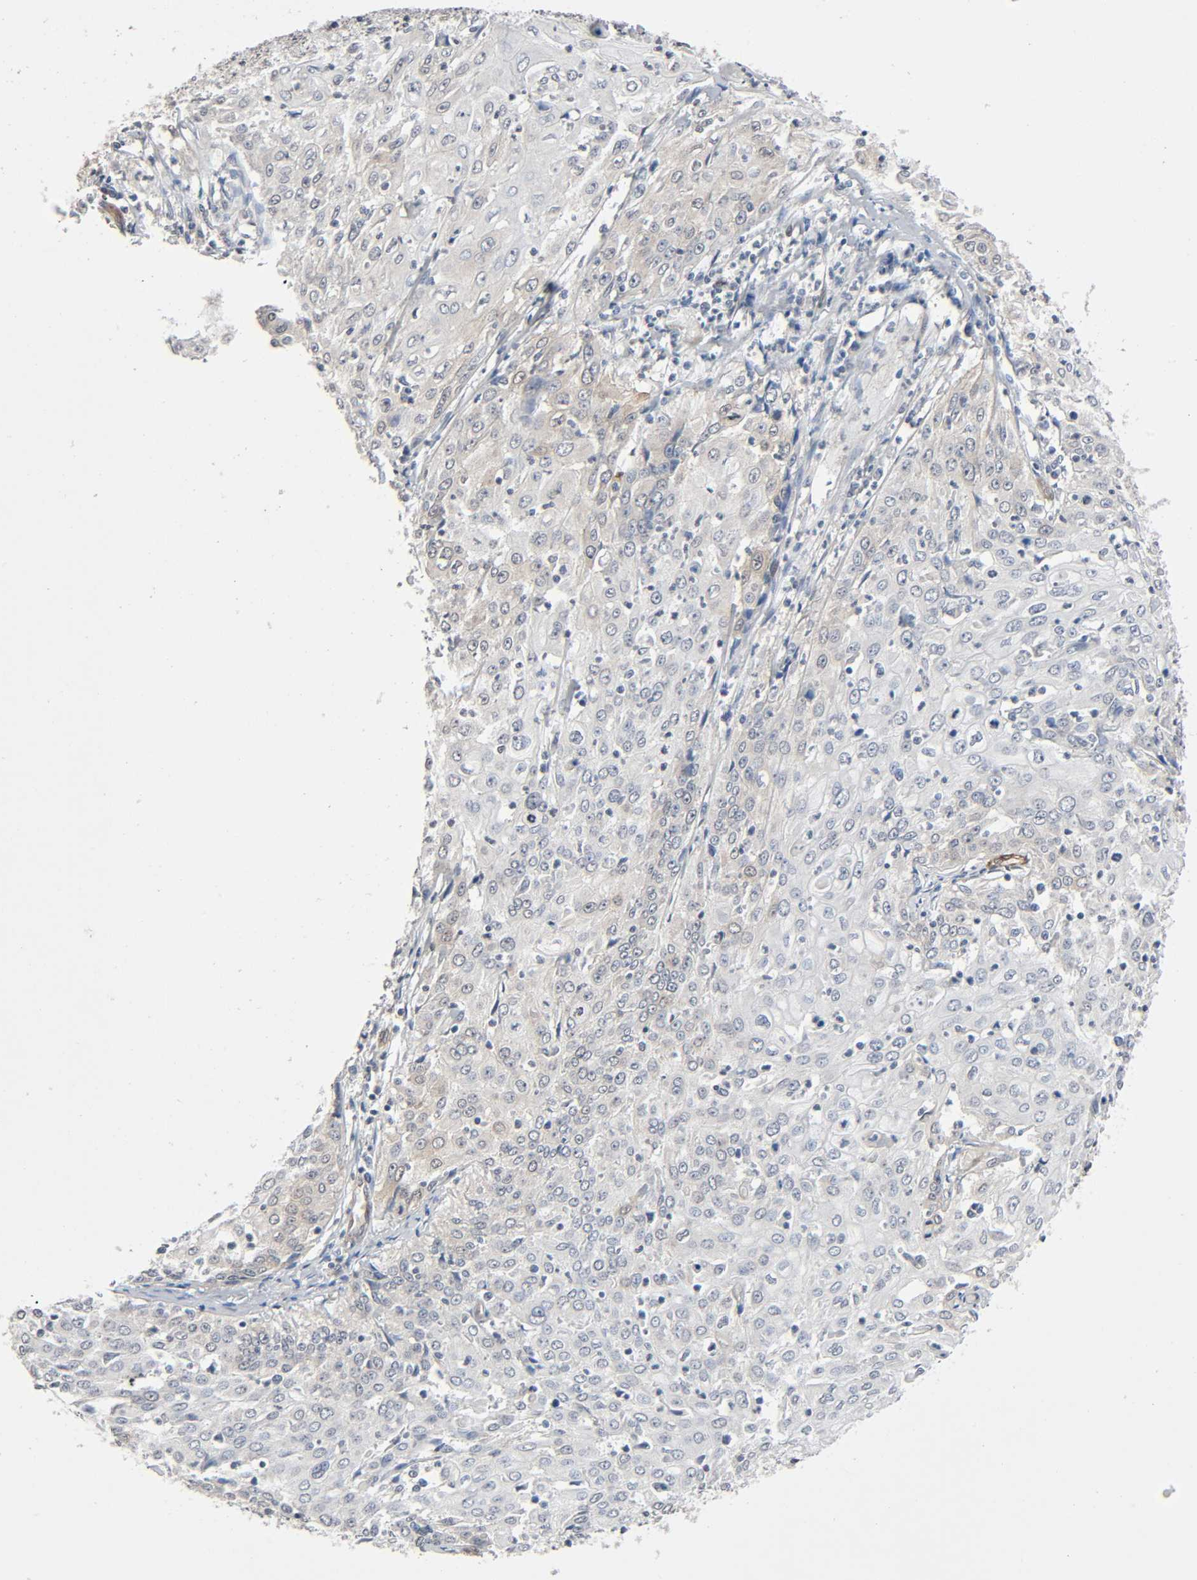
{"staining": {"intensity": "weak", "quantity": "25%-75%", "location": "cytoplasmic/membranous"}, "tissue": "cervical cancer", "cell_type": "Tumor cells", "image_type": "cancer", "snomed": [{"axis": "morphology", "description": "Squamous cell carcinoma, NOS"}, {"axis": "topography", "description": "Cervix"}], "caption": "Brown immunohistochemical staining in squamous cell carcinoma (cervical) shows weak cytoplasmic/membranous expression in approximately 25%-75% of tumor cells.", "gene": "PTK2", "patient": {"sex": "female", "age": 39}}